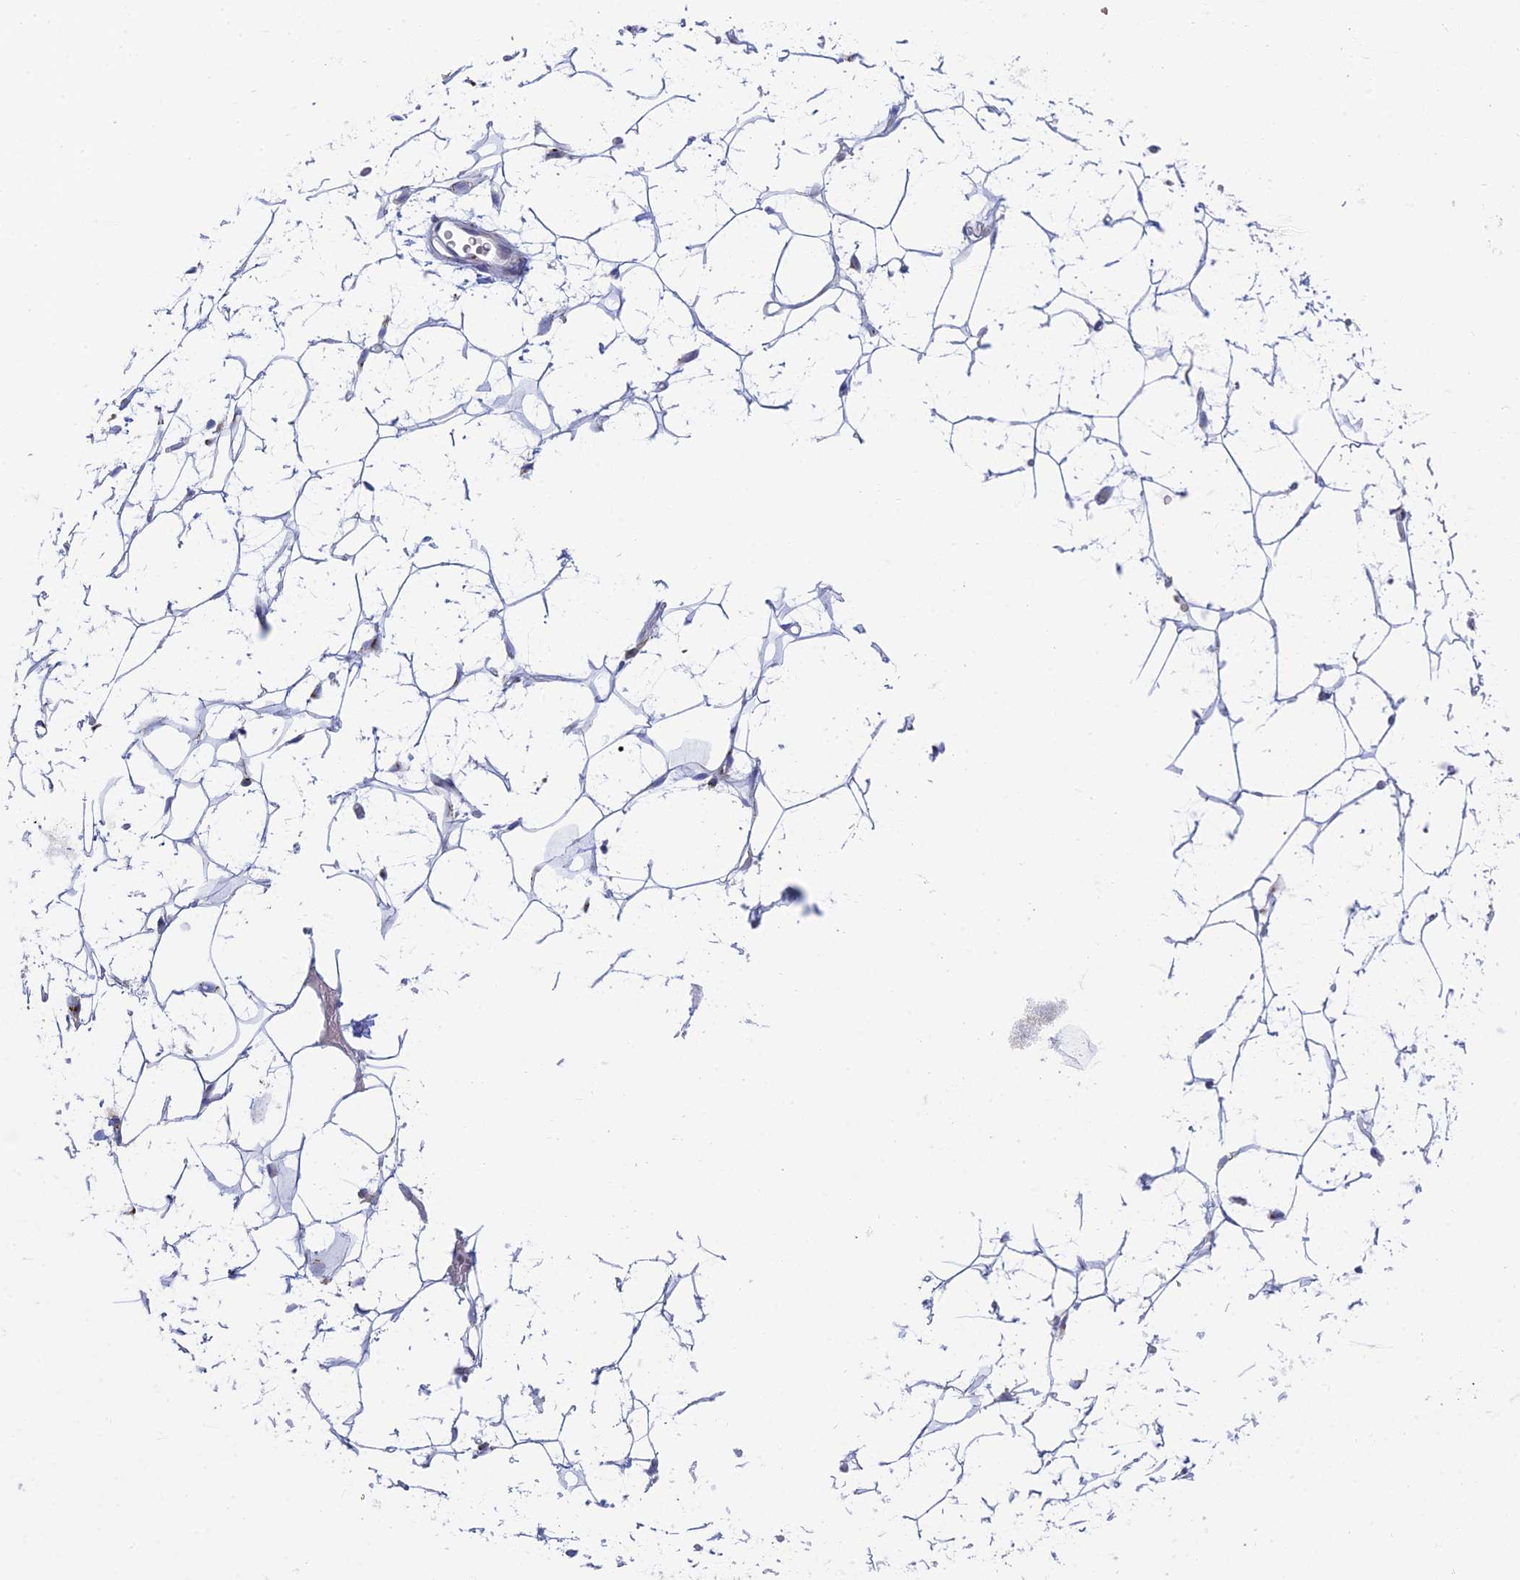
{"staining": {"intensity": "negative", "quantity": "none", "location": "none"}, "tissue": "adipose tissue", "cell_type": "Adipocytes", "image_type": "normal", "snomed": [{"axis": "morphology", "description": "Normal tissue, NOS"}, {"axis": "topography", "description": "Breast"}], "caption": "Immunohistochemistry of unremarkable human adipose tissue reveals no staining in adipocytes. (Brightfield microscopy of DAB immunohistochemistry (IHC) at high magnification).", "gene": "ENSG00000267561", "patient": {"sex": "female", "age": 26}}